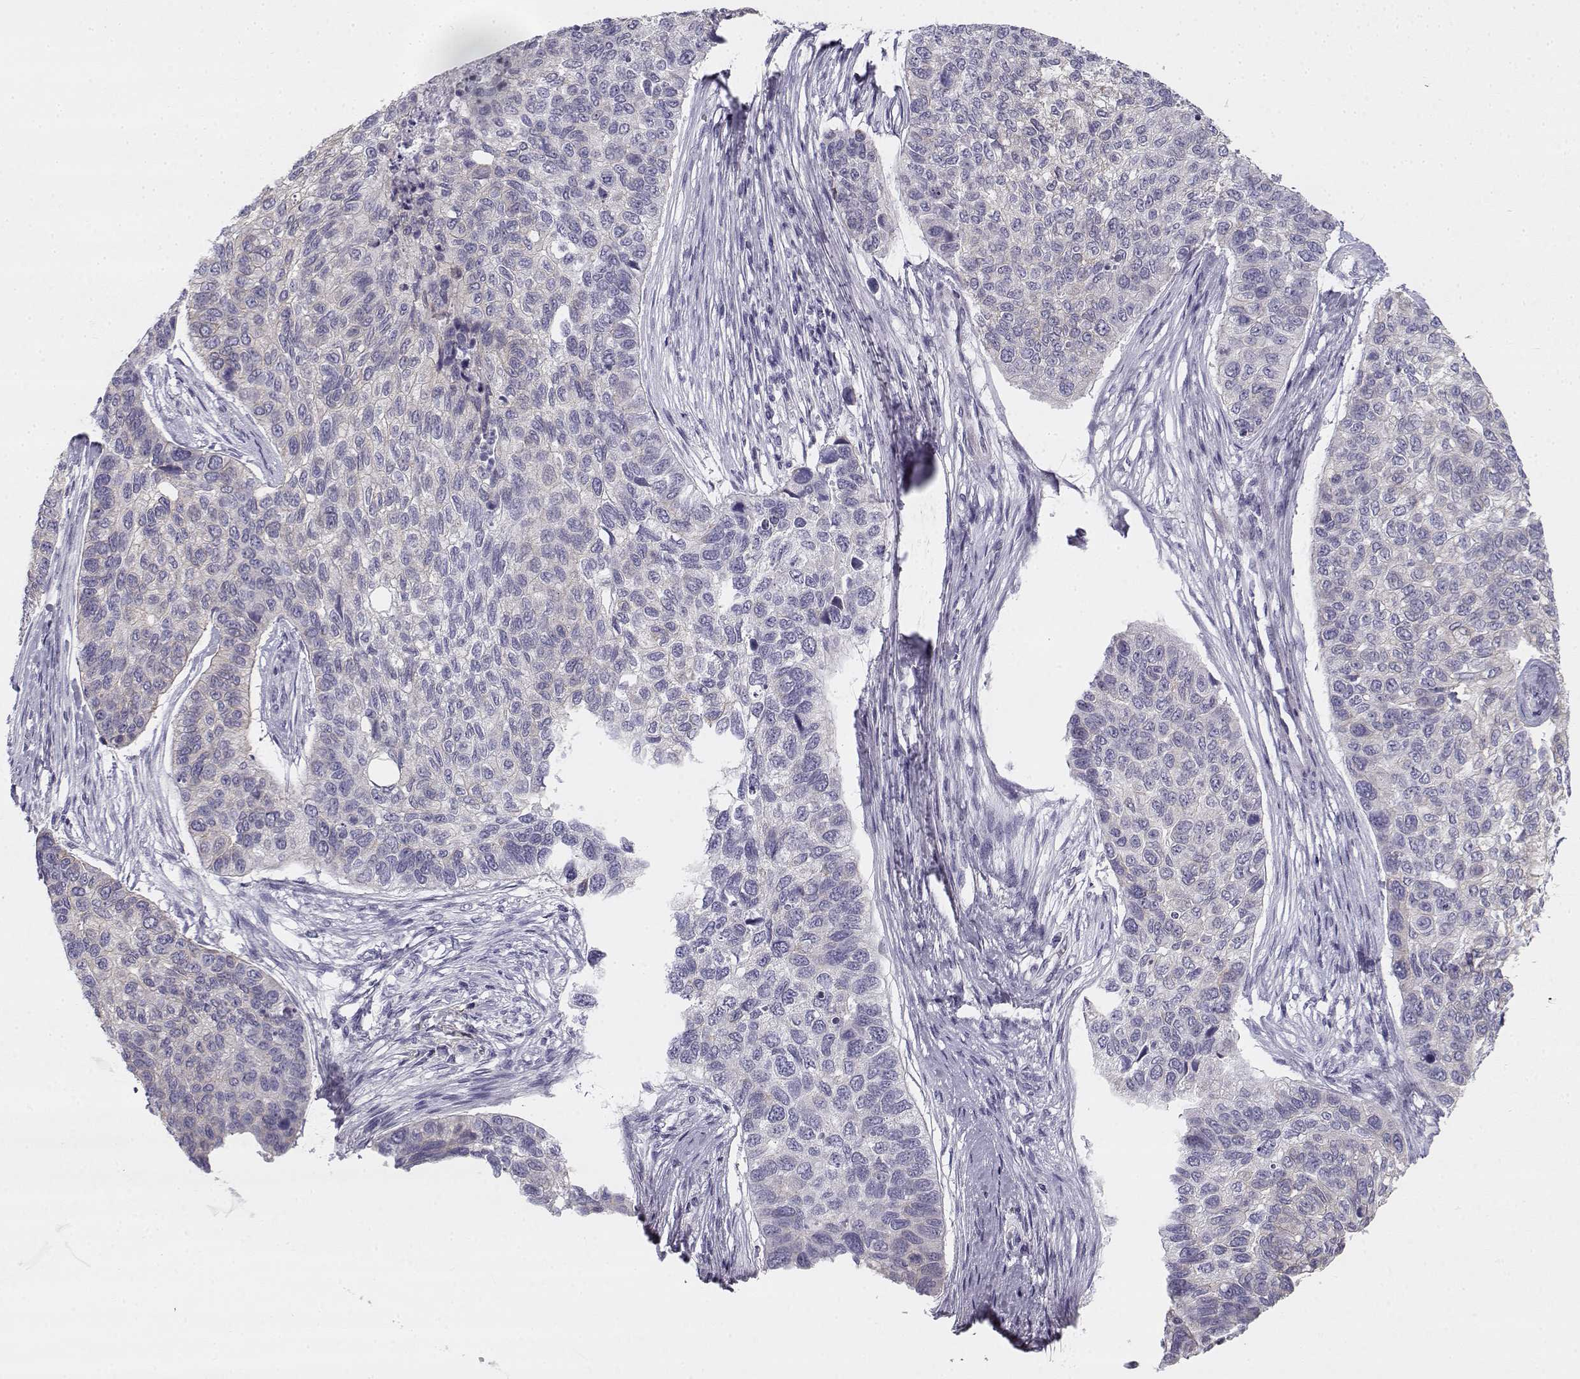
{"staining": {"intensity": "negative", "quantity": "none", "location": "none"}, "tissue": "lung cancer", "cell_type": "Tumor cells", "image_type": "cancer", "snomed": [{"axis": "morphology", "description": "Squamous cell carcinoma, NOS"}, {"axis": "topography", "description": "Lung"}], "caption": "Protein analysis of lung squamous cell carcinoma displays no significant expression in tumor cells.", "gene": "CREB3L3", "patient": {"sex": "male", "age": 69}}